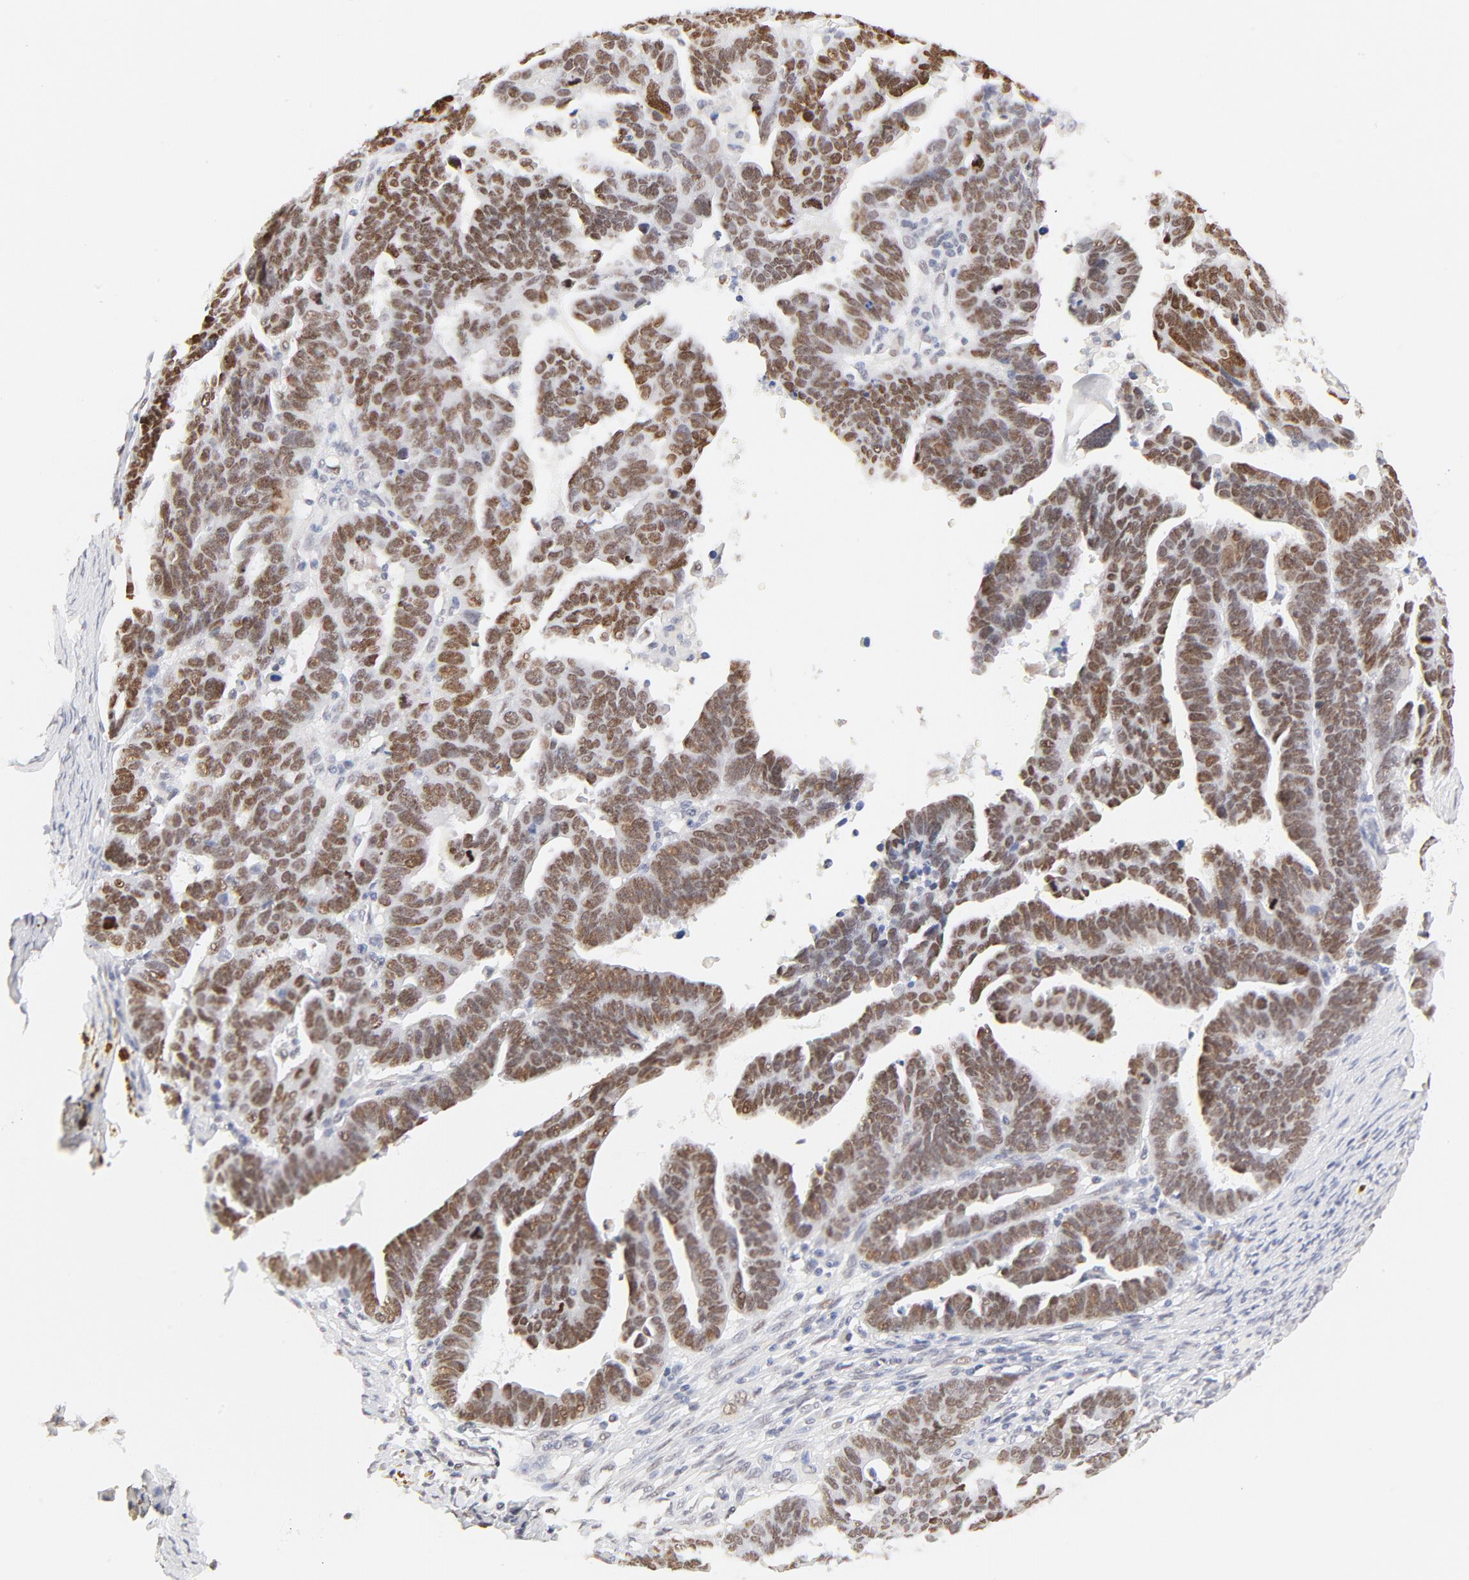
{"staining": {"intensity": "moderate", "quantity": ">75%", "location": "nuclear"}, "tissue": "ovarian cancer", "cell_type": "Tumor cells", "image_type": "cancer", "snomed": [{"axis": "morphology", "description": "Carcinoma, endometroid"}, {"axis": "morphology", "description": "Cystadenocarcinoma, serous, NOS"}, {"axis": "topography", "description": "Ovary"}], "caption": "Serous cystadenocarcinoma (ovarian) was stained to show a protein in brown. There is medium levels of moderate nuclear staining in about >75% of tumor cells.", "gene": "PBX1", "patient": {"sex": "female", "age": 45}}